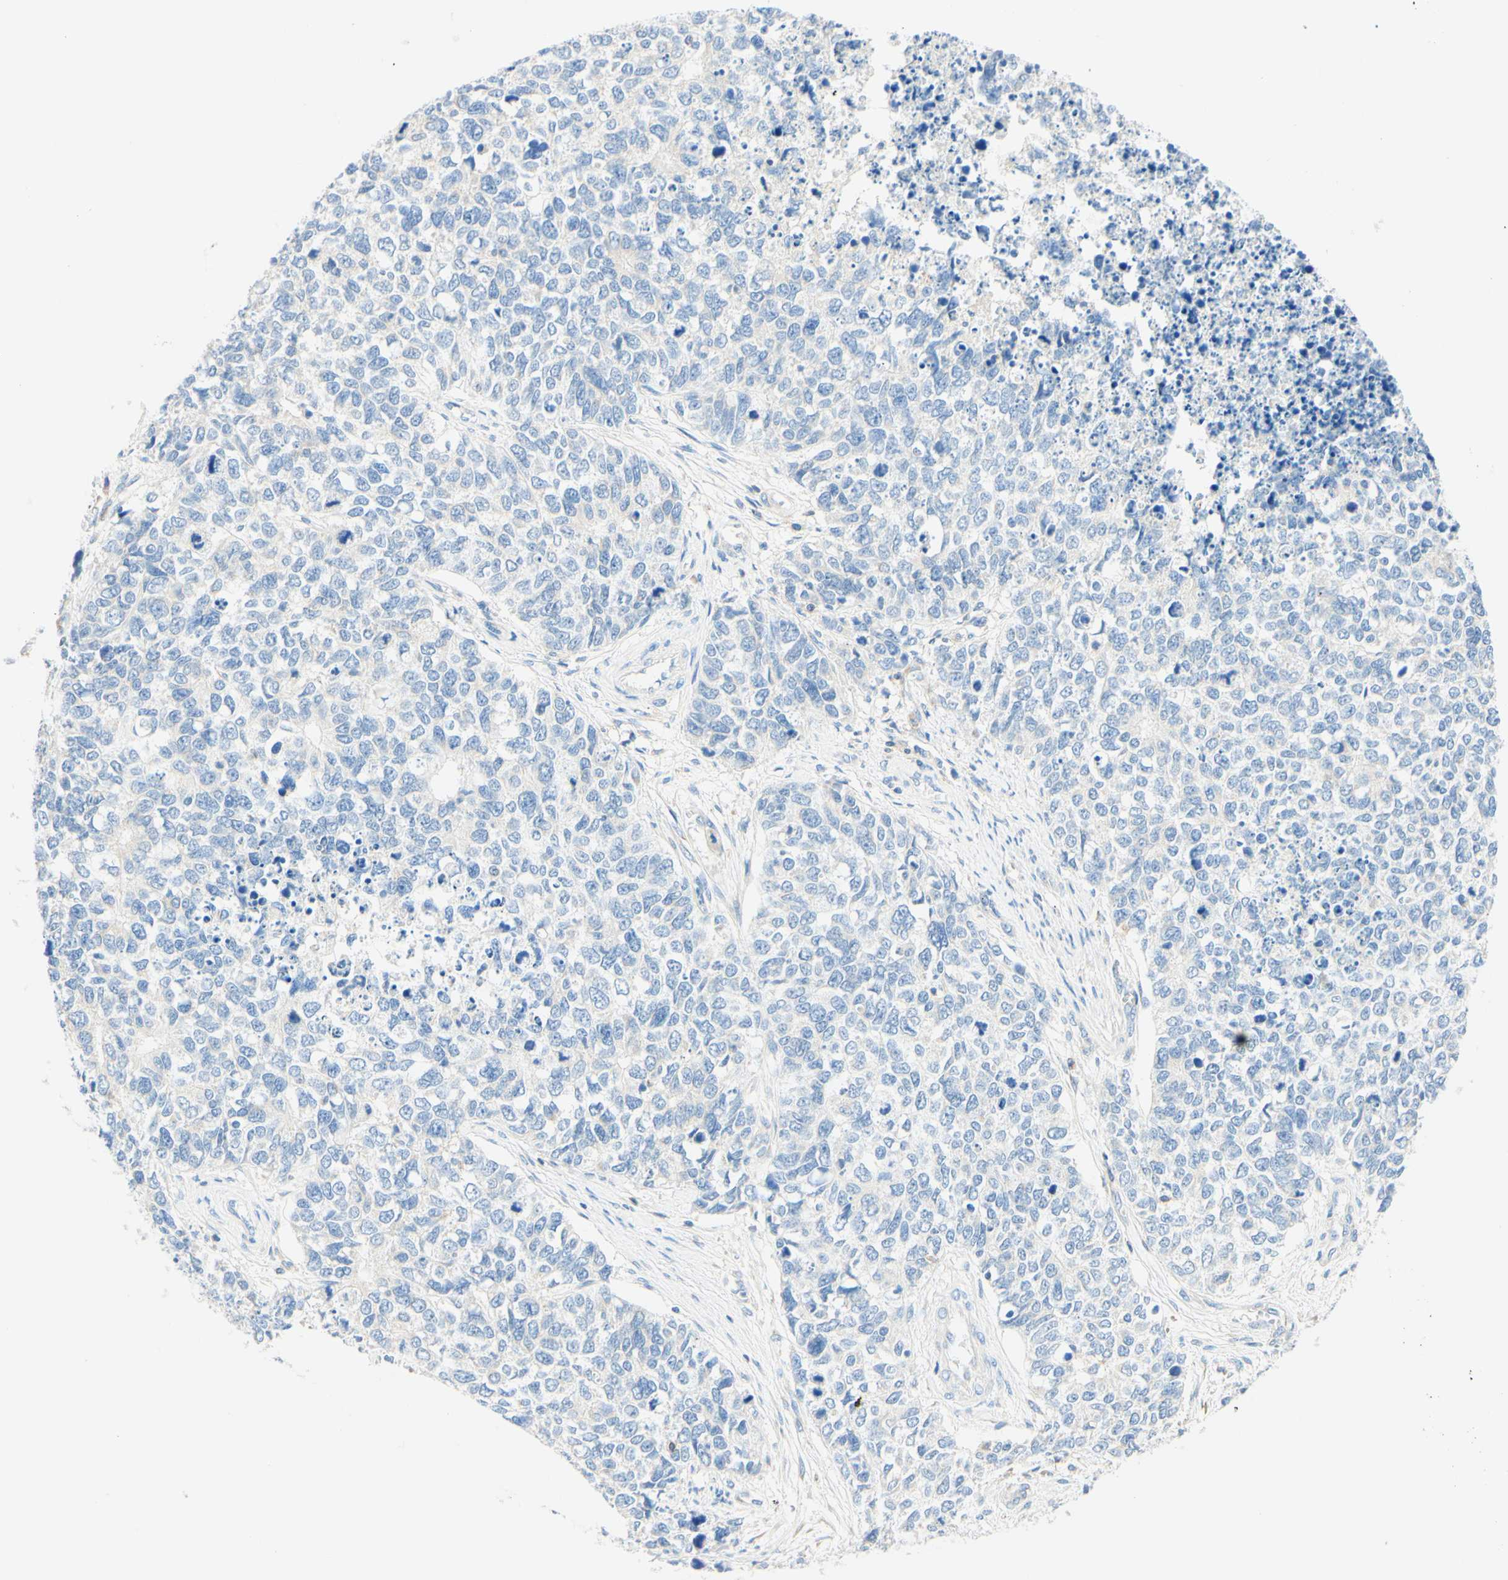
{"staining": {"intensity": "negative", "quantity": "none", "location": "none"}, "tissue": "cervical cancer", "cell_type": "Tumor cells", "image_type": "cancer", "snomed": [{"axis": "morphology", "description": "Squamous cell carcinoma, NOS"}, {"axis": "topography", "description": "Cervix"}], "caption": "IHC of human squamous cell carcinoma (cervical) exhibits no expression in tumor cells.", "gene": "LAT", "patient": {"sex": "female", "age": 63}}